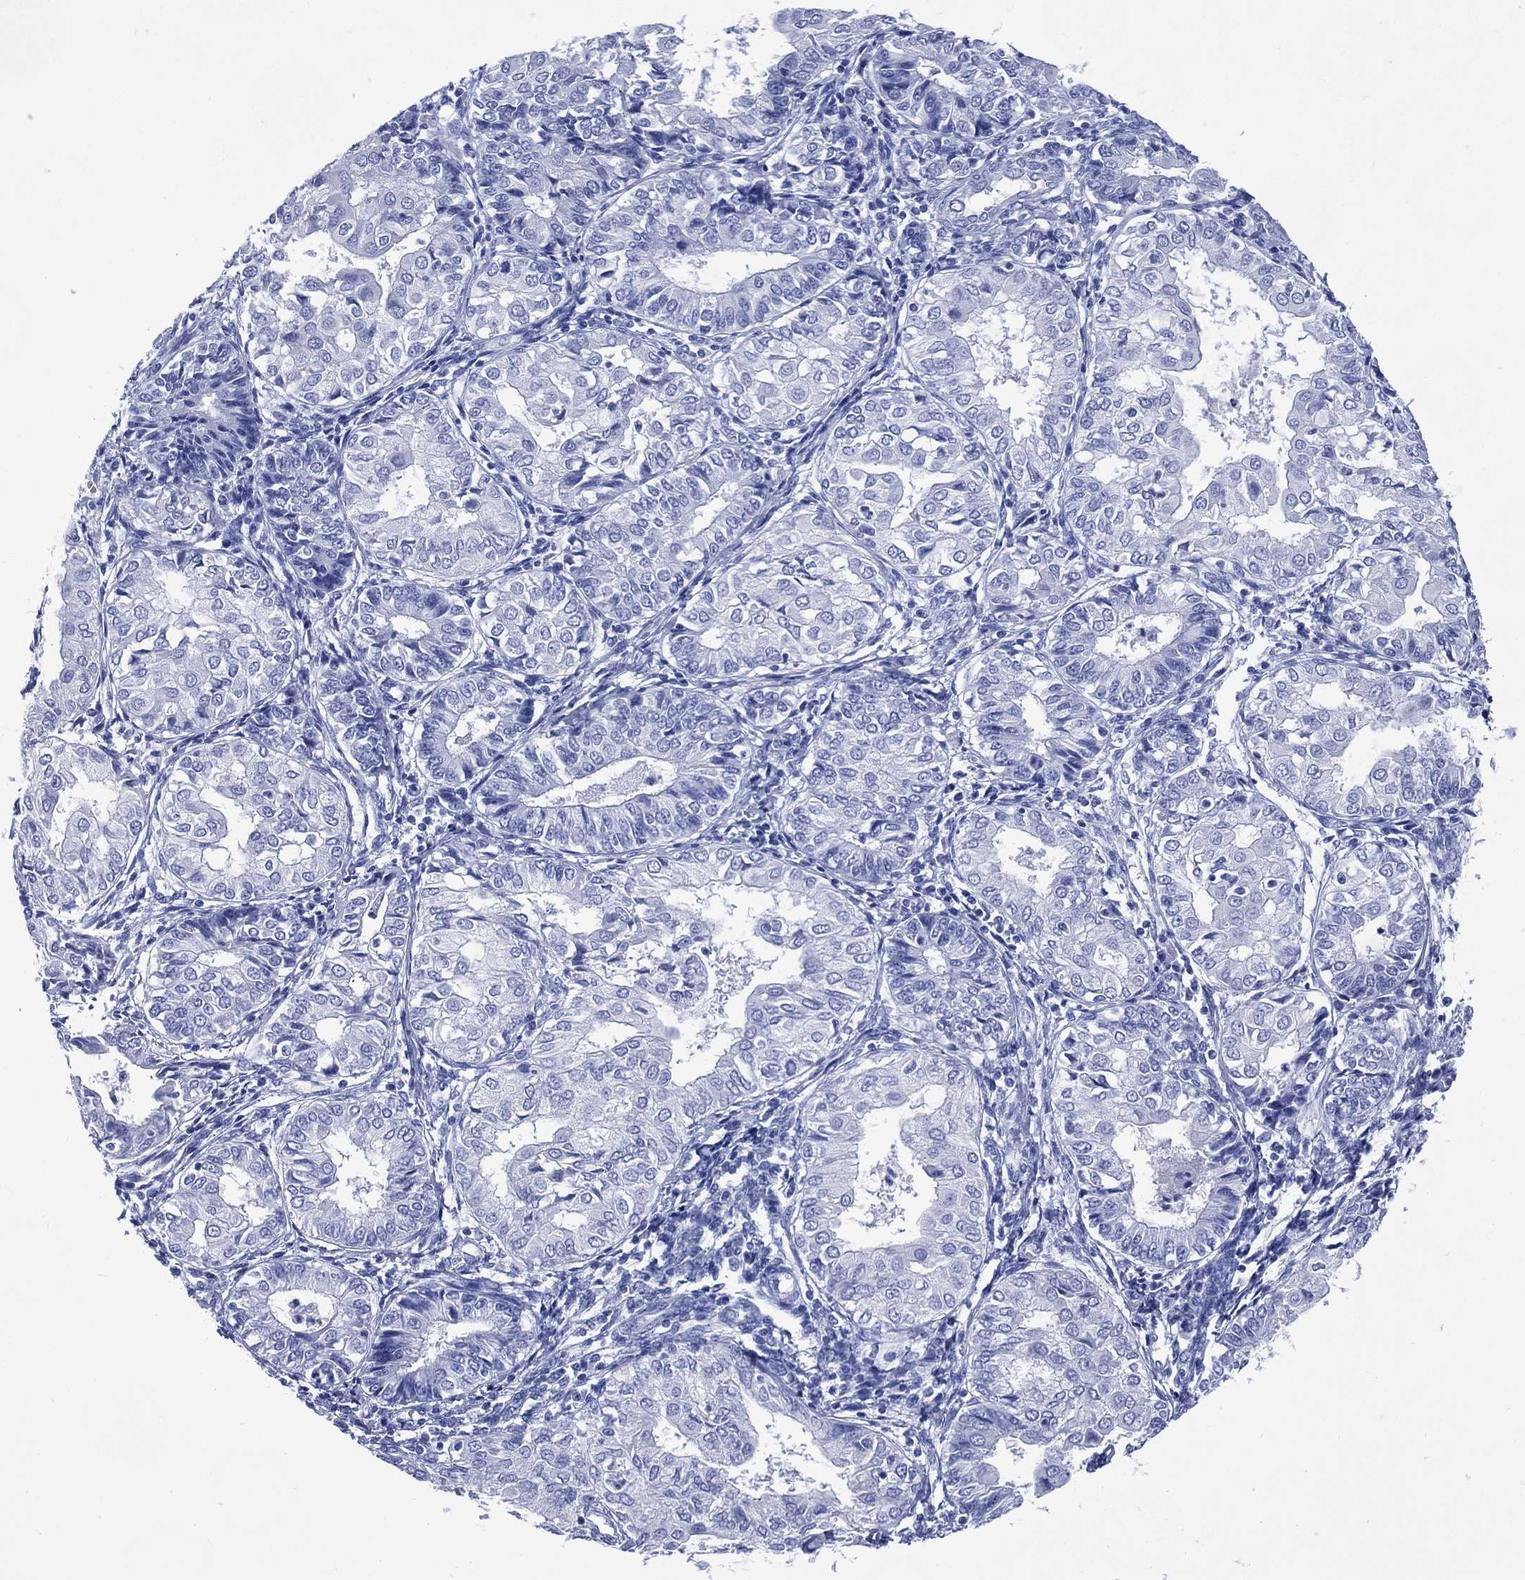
{"staining": {"intensity": "negative", "quantity": "none", "location": "none"}, "tissue": "endometrial cancer", "cell_type": "Tumor cells", "image_type": "cancer", "snomed": [{"axis": "morphology", "description": "Adenocarcinoma, NOS"}, {"axis": "topography", "description": "Endometrium"}], "caption": "Immunohistochemical staining of endometrial adenocarcinoma demonstrates no significant expression in tumor cells.", "gene": "SHCBP1L", "patient": {"sex": "female", "age": 68}}